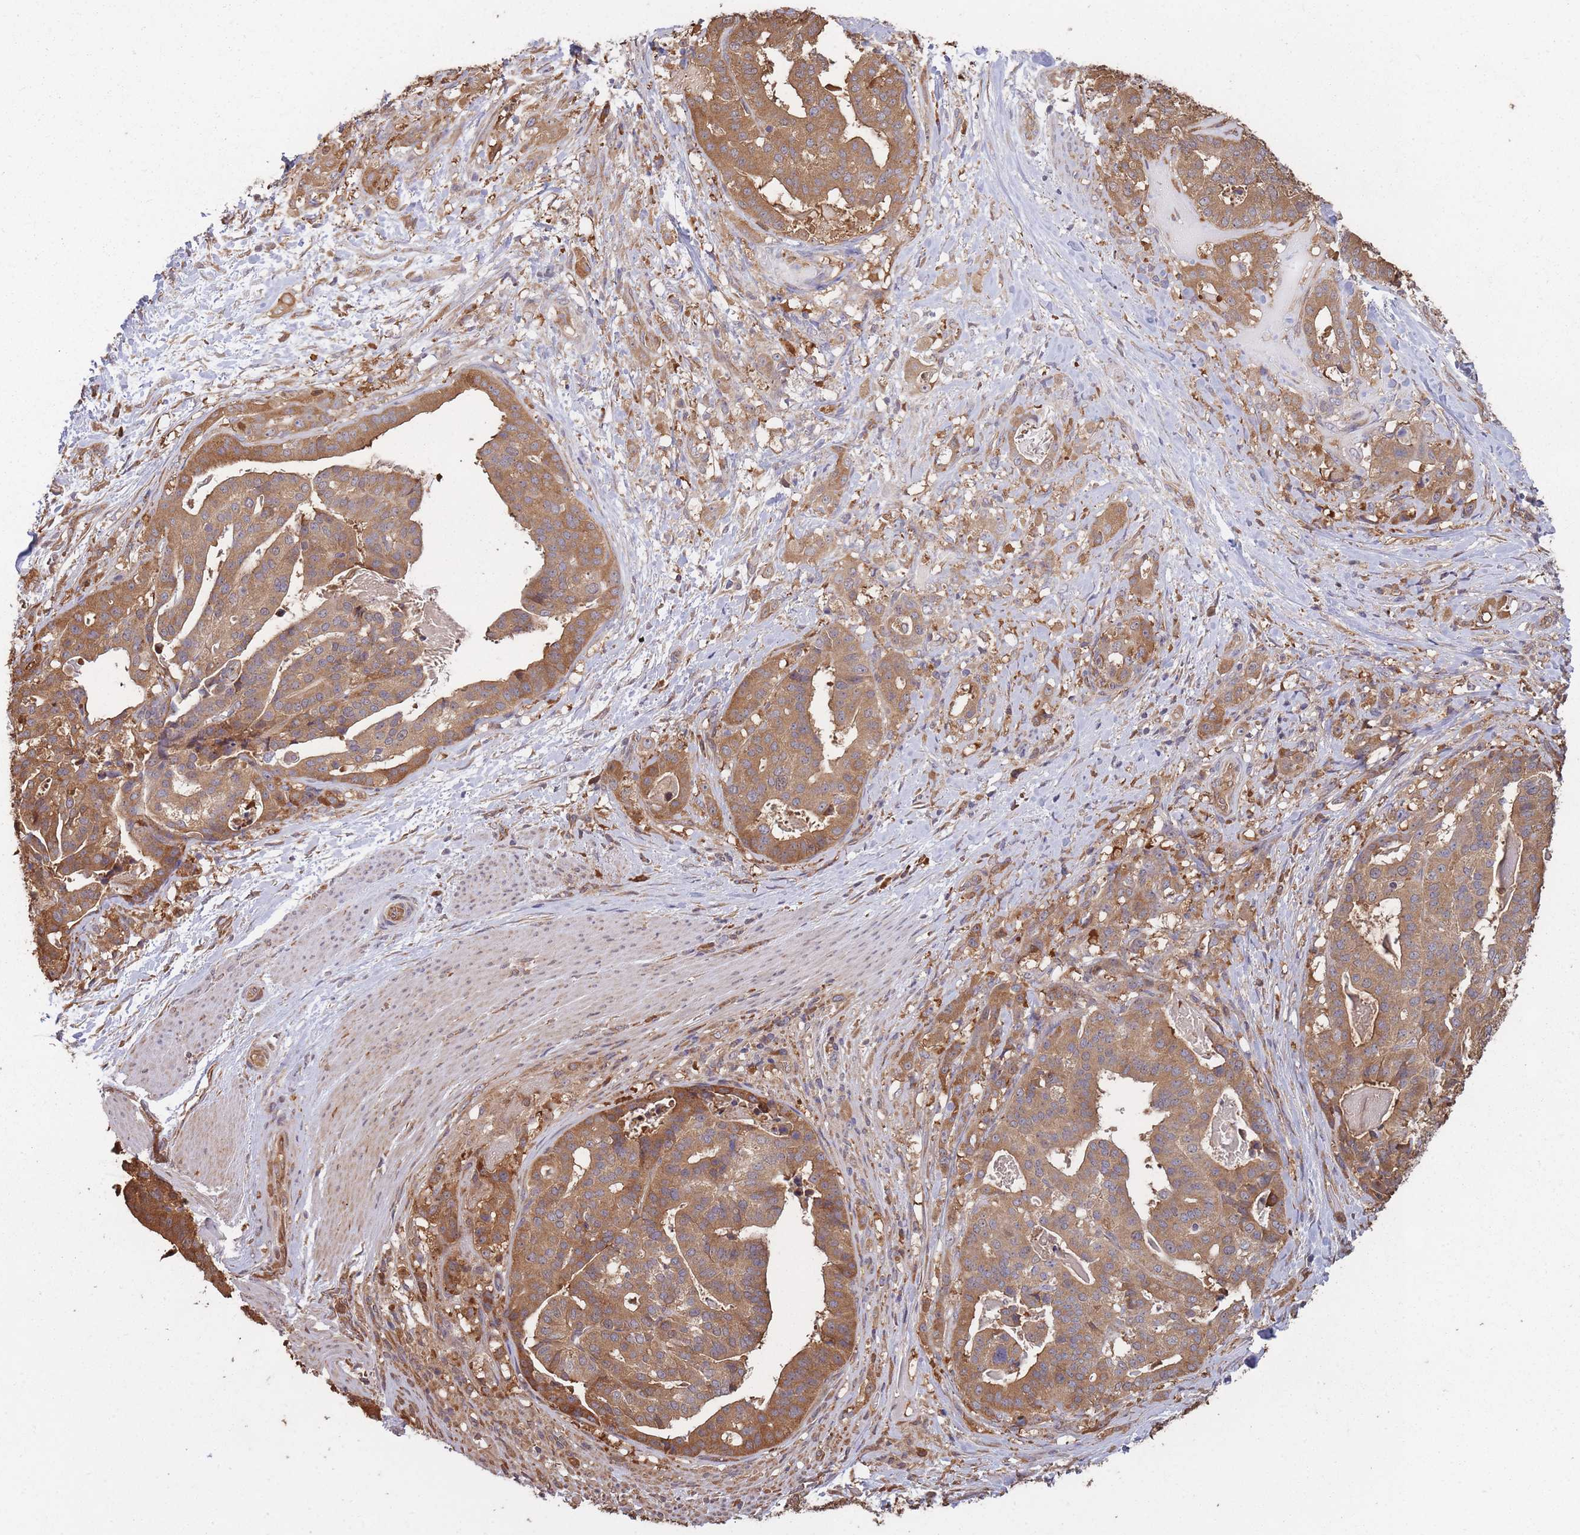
{"staining": {"intensity": "moderate", "quantity": ">75%", "location": "cytoplasmic/membranous"}, "tissue": "stomach cancer", "cell_type": "Tumor cells", "image_type": "cancer", "snomed": [{"axis": "morphology", "description": "Adenocarcinoma, NOS"}, {"axis": "topography", "description": "Stomach"}], "caption": "DAB (3,3'-diaminobenzidine) immunohistochemical staining of stomach cancer (adenocarcinoma) exhibits moderate cytoplasmic/membranous protein positivity in approximately >75% of tumor cells. (Brightfield microscopy of DAB IHC at high magnification).", "gene": "ARL13B", "patient": {"sex": "male", "age": 48}}